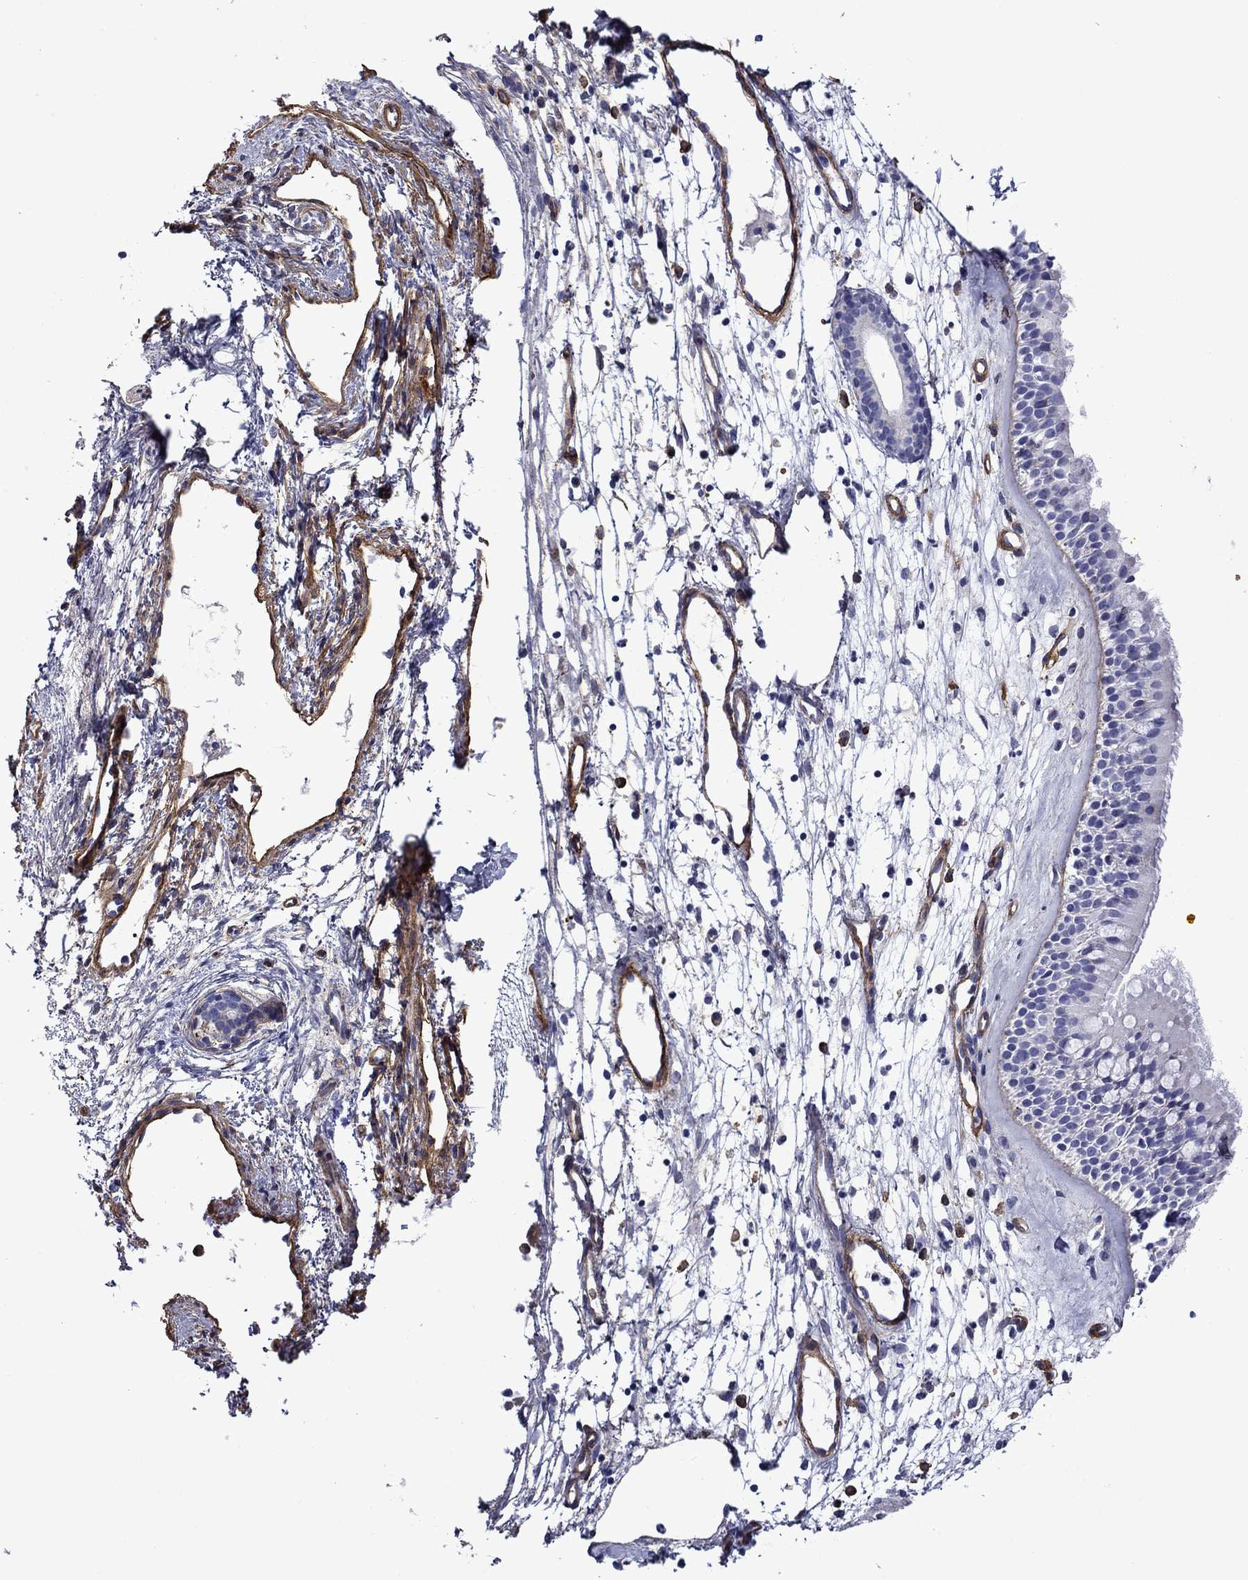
{"staining": {"intensity": "negative", "quantity": "none", "location": "none"}, "tissue": "nasopharynx", "cell_type": "Respiratory epithelial cells", "image_type": "normal", "snomed": [{"axis": "morphology", "description": "Normal tissue, NOS"}, {"axis": "morphology", "description": "Polyp, NOS"}, {"axis": "topography", "description": "Nasopharynx"}], "caption": "IHC of normal nasopharynx demonstrates no positivity in respiratory epithelial cells.", "gene": "HSPG2", "patient": {"sex": "female", "age": 56}}